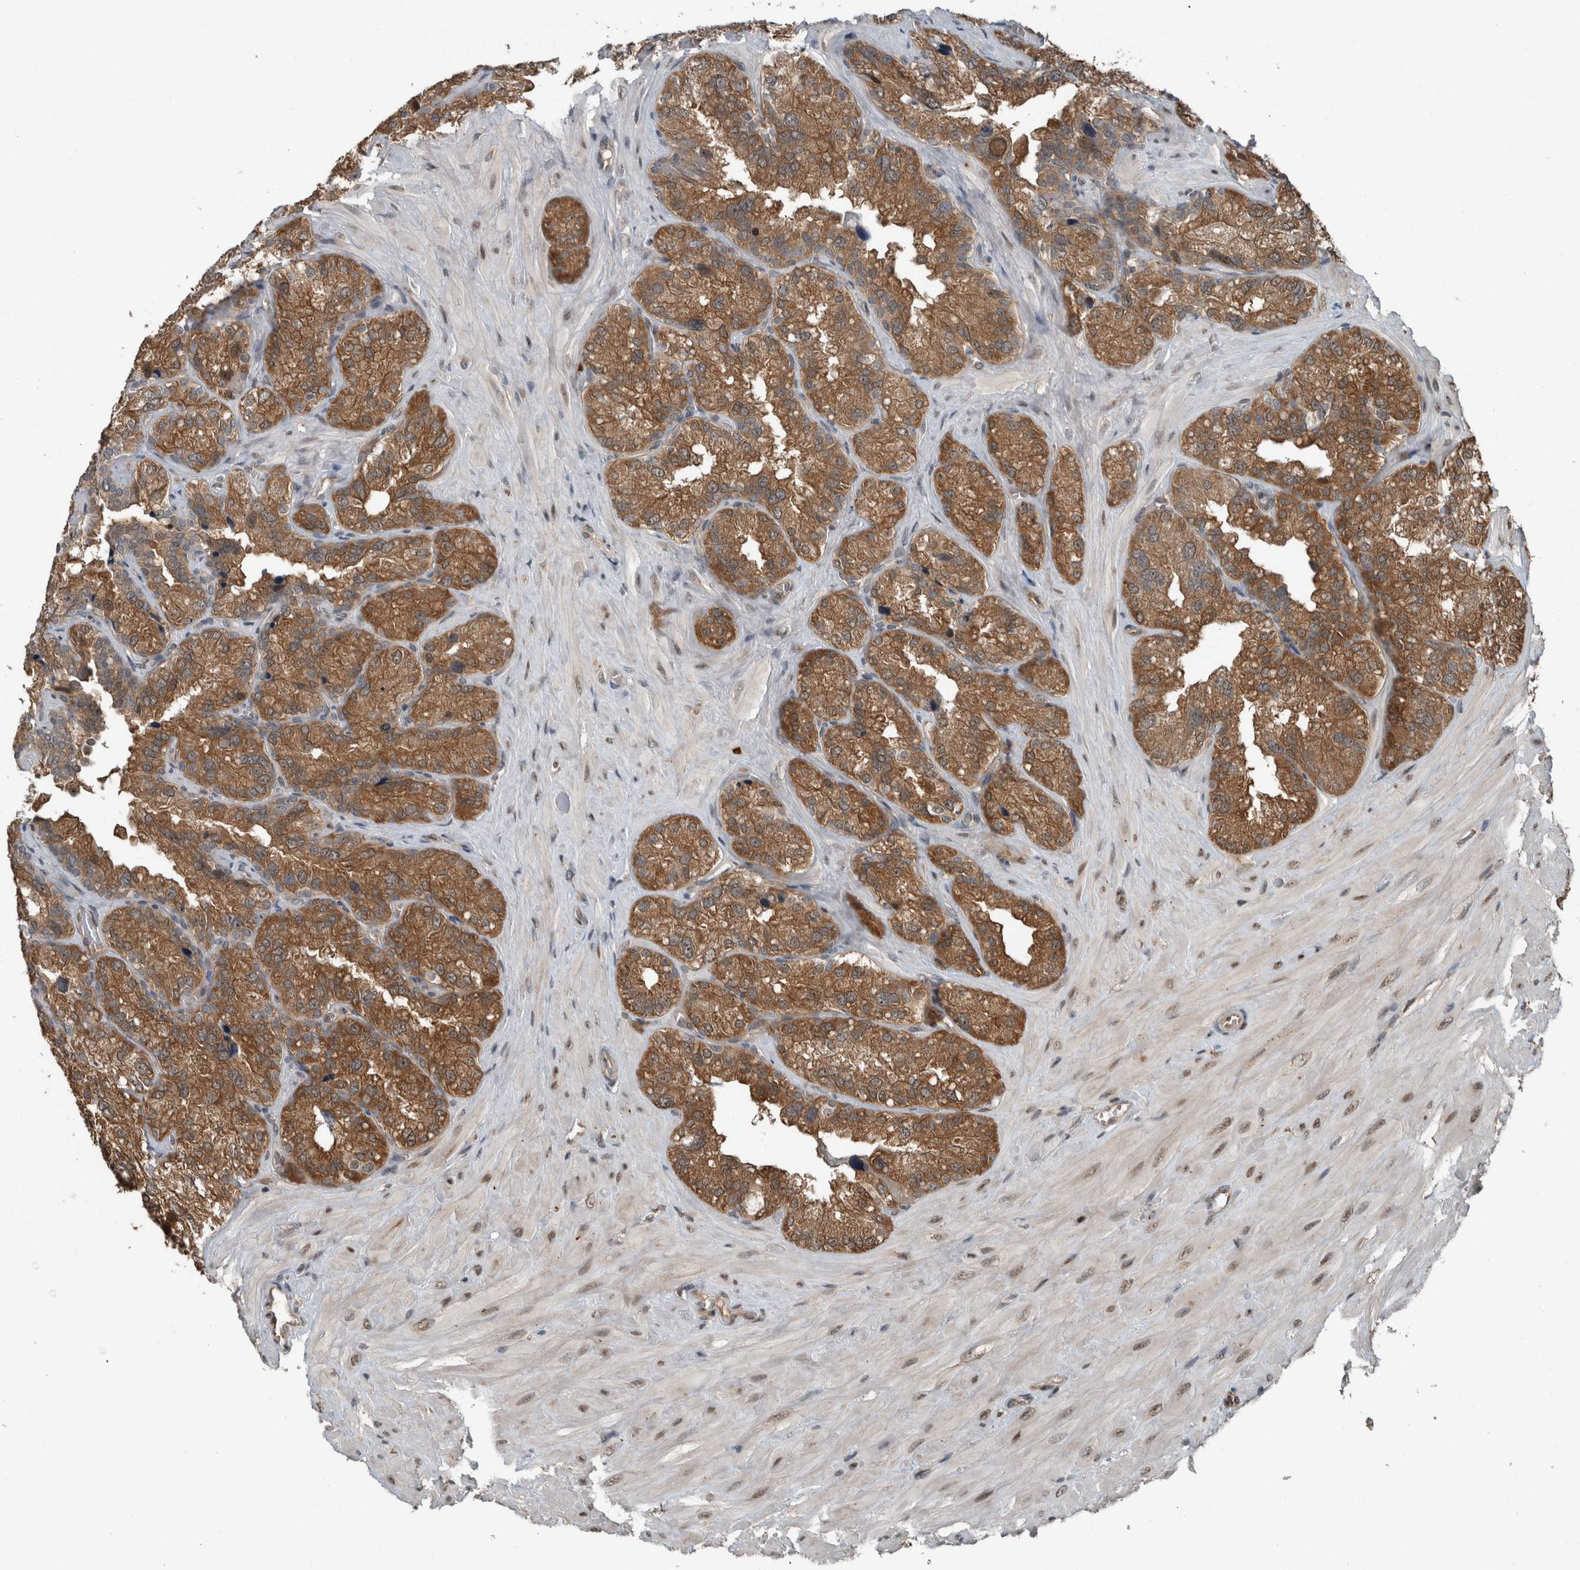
{"staining": {"intensity": "strong", "quantity": ">75%", "location": "cytoplasmic/membranous"}, "tissue": "seminal vesicle", "cell_type": "Glandular cells", "image_type": "normal", "snomed": [{"axis": "morphology", "description": "Normal tissue, NOS"}, {"axis": "topography", "description": "Prostate"}, {"axis": "topography", "description": "Seminal veicle"}], "caption": "Immunohistochemistry (IHC) of unremarkable human seminal vesicle exhibits high levels of strong cytoplasmic/membranous positivity in about >75% of glandular cells.", "gene": "MYO1E", "patient": {"sex": "male", "age": 51}}